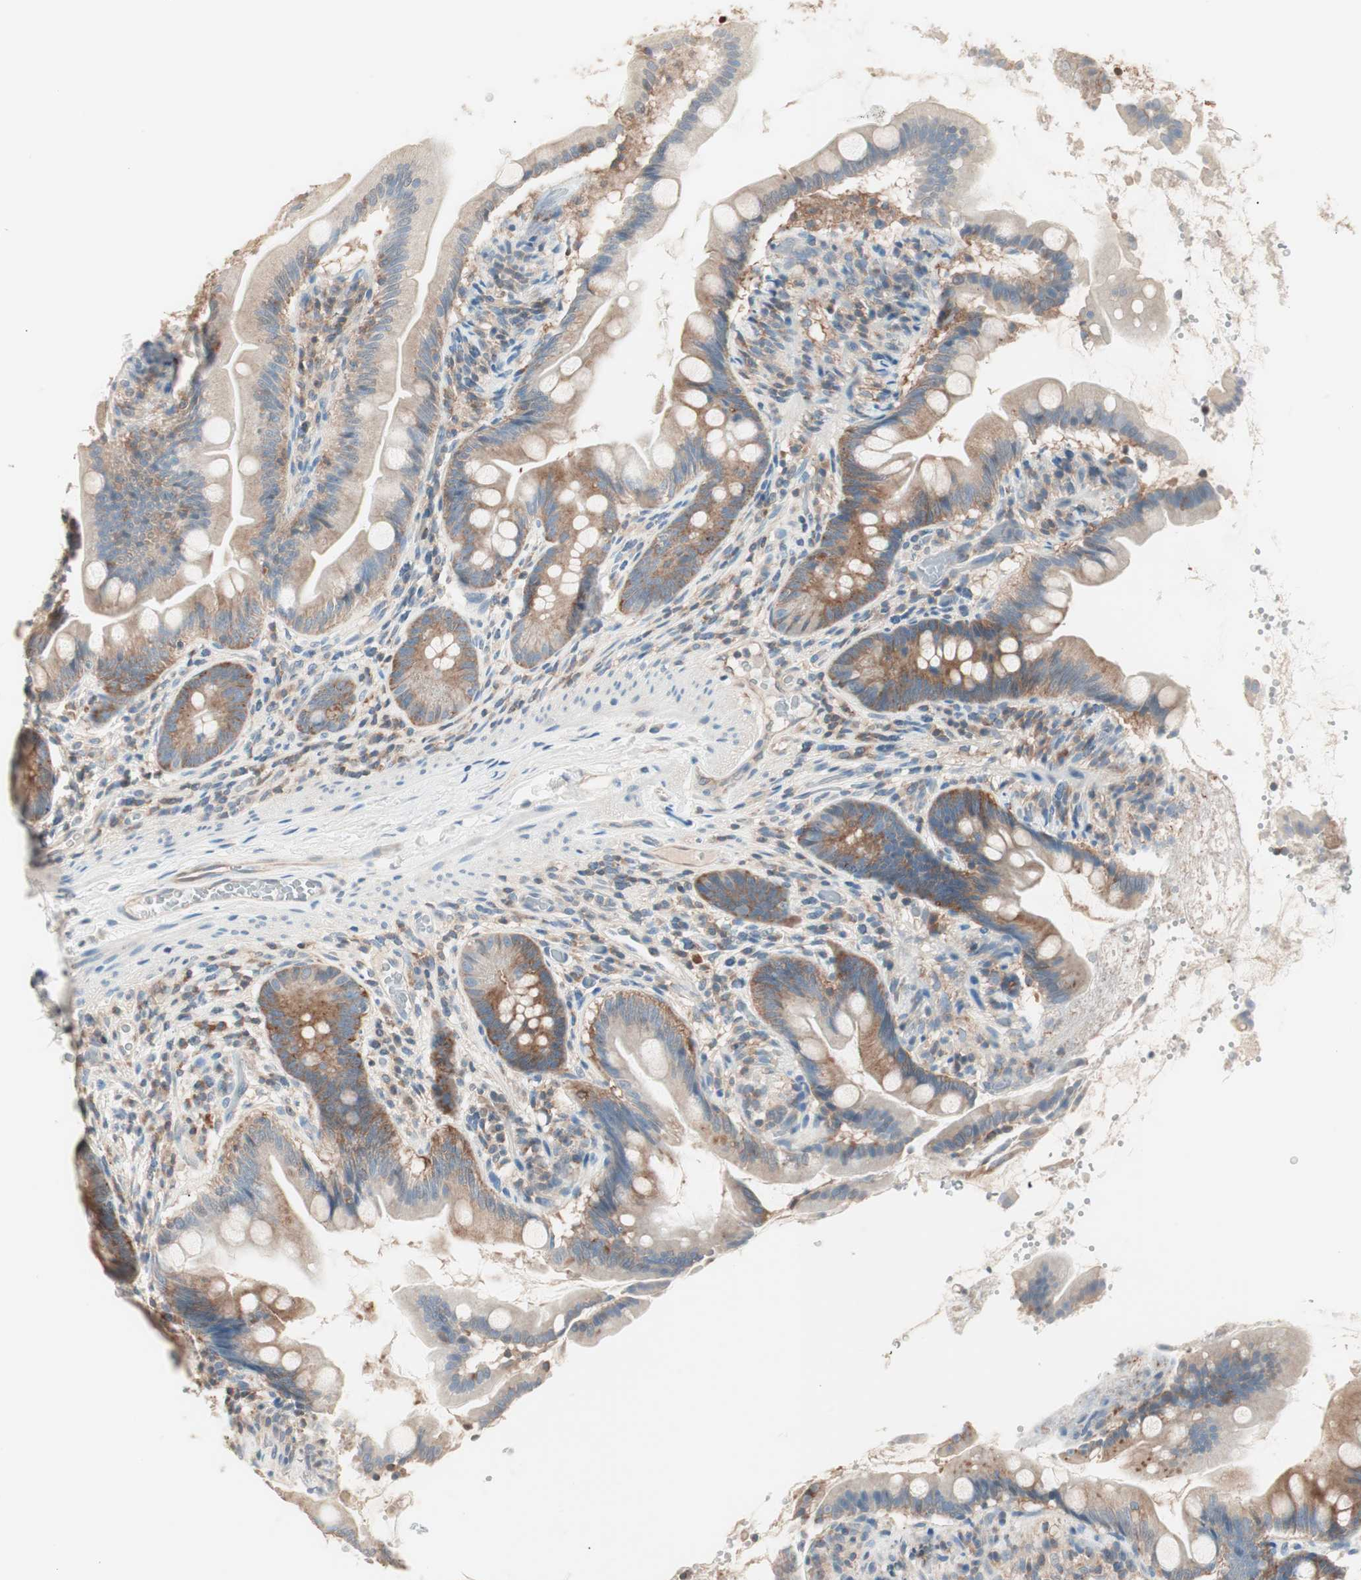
{"staining": {"intensity": "moderate", "quantity": ">75%", "location": "cytoplasmic/membranous"}, "tissue": "small intestine", "cell_type": "Glandular cells", "image_type": "normal", "snomed": [{"axis": "morphology", "description": "Normal tissue, NOS"}, {"axis": "topography", "description": "Small intestine"}], "caption": "Moderate cytoplasmic/membranous expression for a protein is identified in about >75% of glandular cells of normal small intestine using immunohistochemistry.", "gene": "RAD54B", "patient": {"sex": "female", "age": 56}}